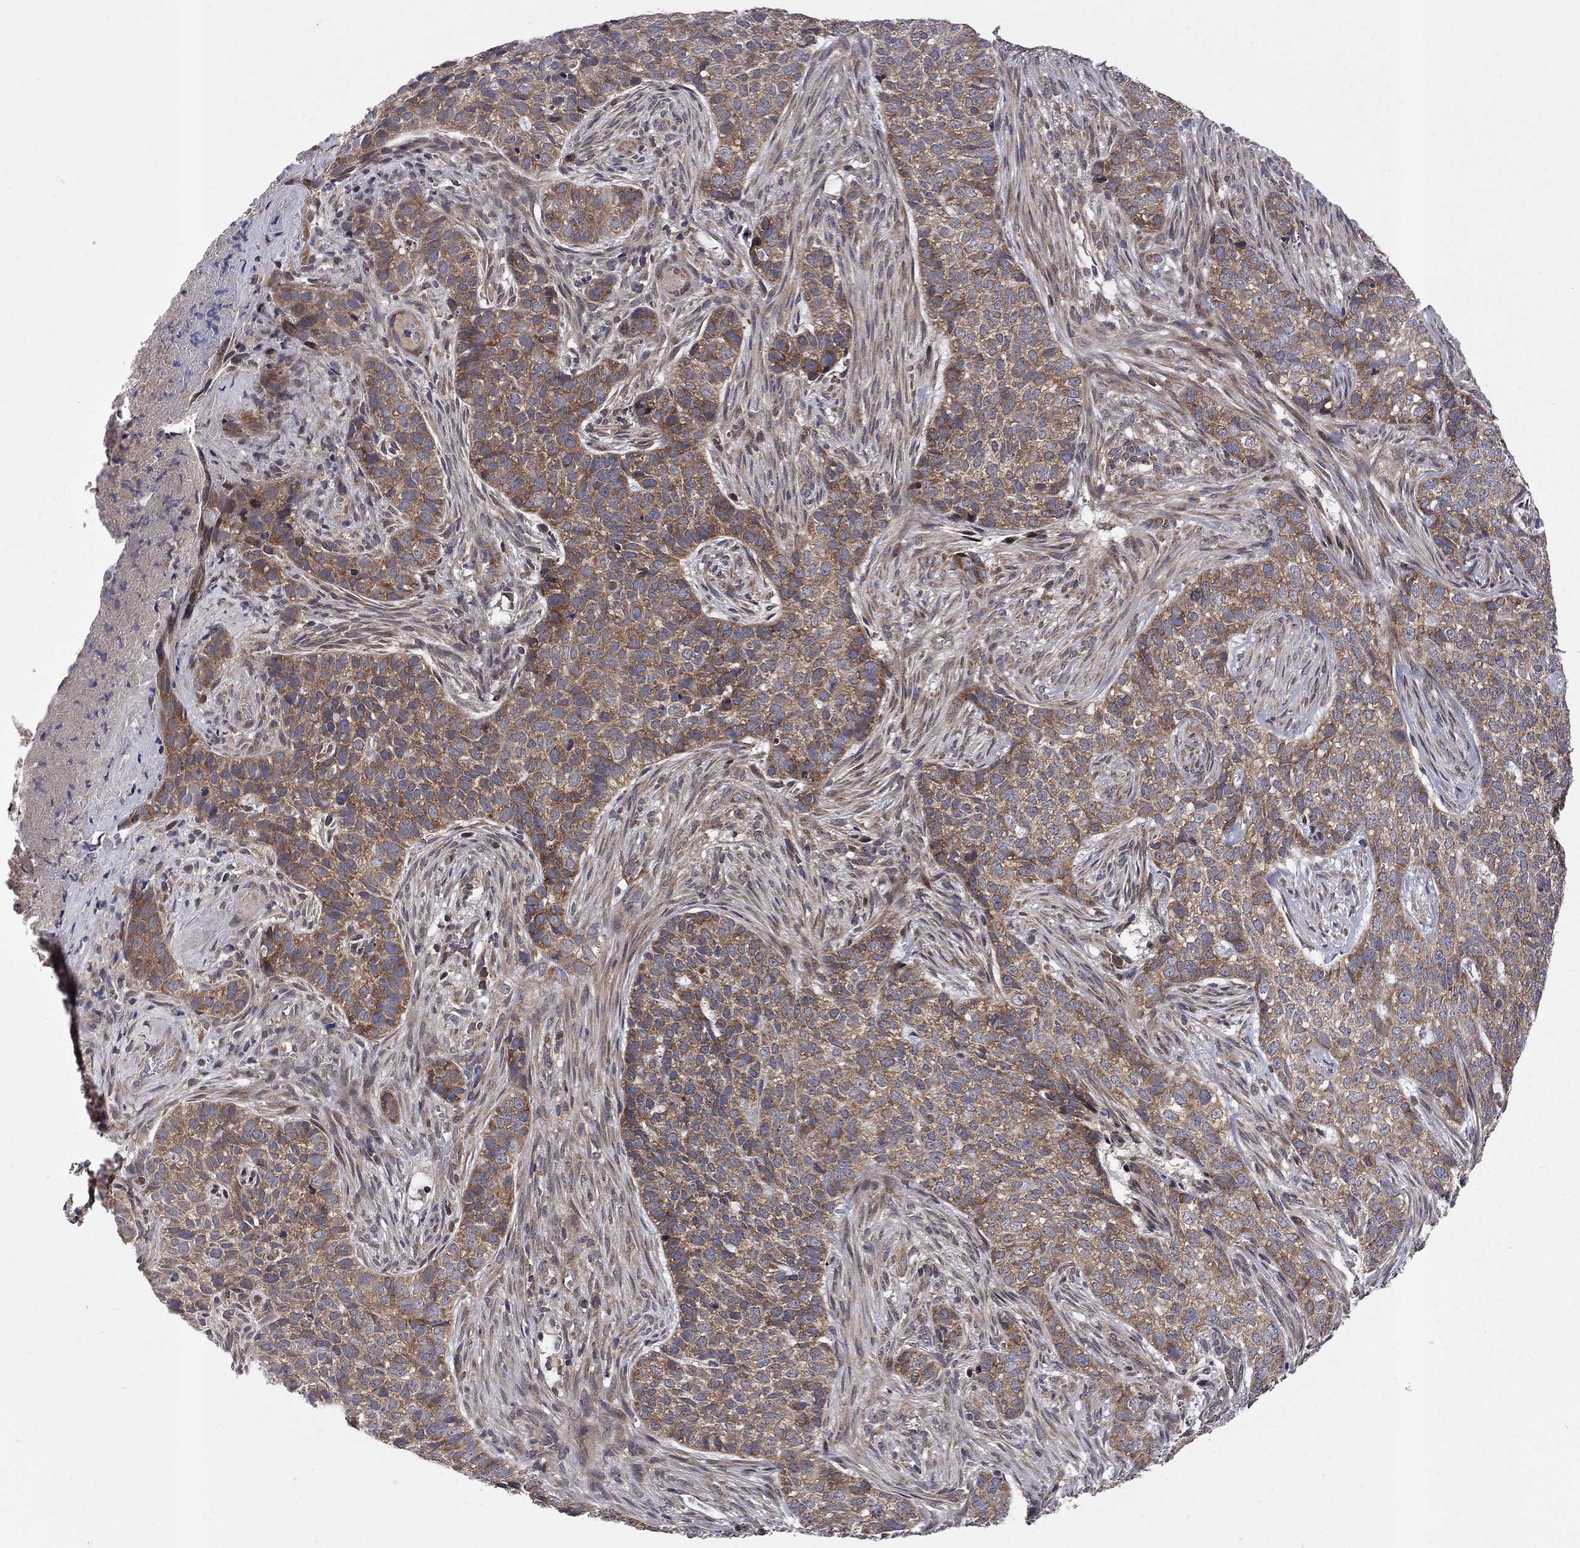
{"staining": {"intensity": "strong", "quantity": ">75%", "location": "cytoplasmic/membranous"}, "tissue": "skin cancer", "cell_type": "Tumor cells", "image_type": "cancer", "snomed": [{"axis": "morphology", "description": "Basal cell carcinoma"}, {"axis": "topography", "description": "Skin"}], "caption": "Protein staining of basal cell carcinoma (skin) tissue displays strong cytoplasmic/membranous staining in approximately >75% of tumor cells.", "gene": "CNOT11", "patient": {"sex": "female", "age": 69}}